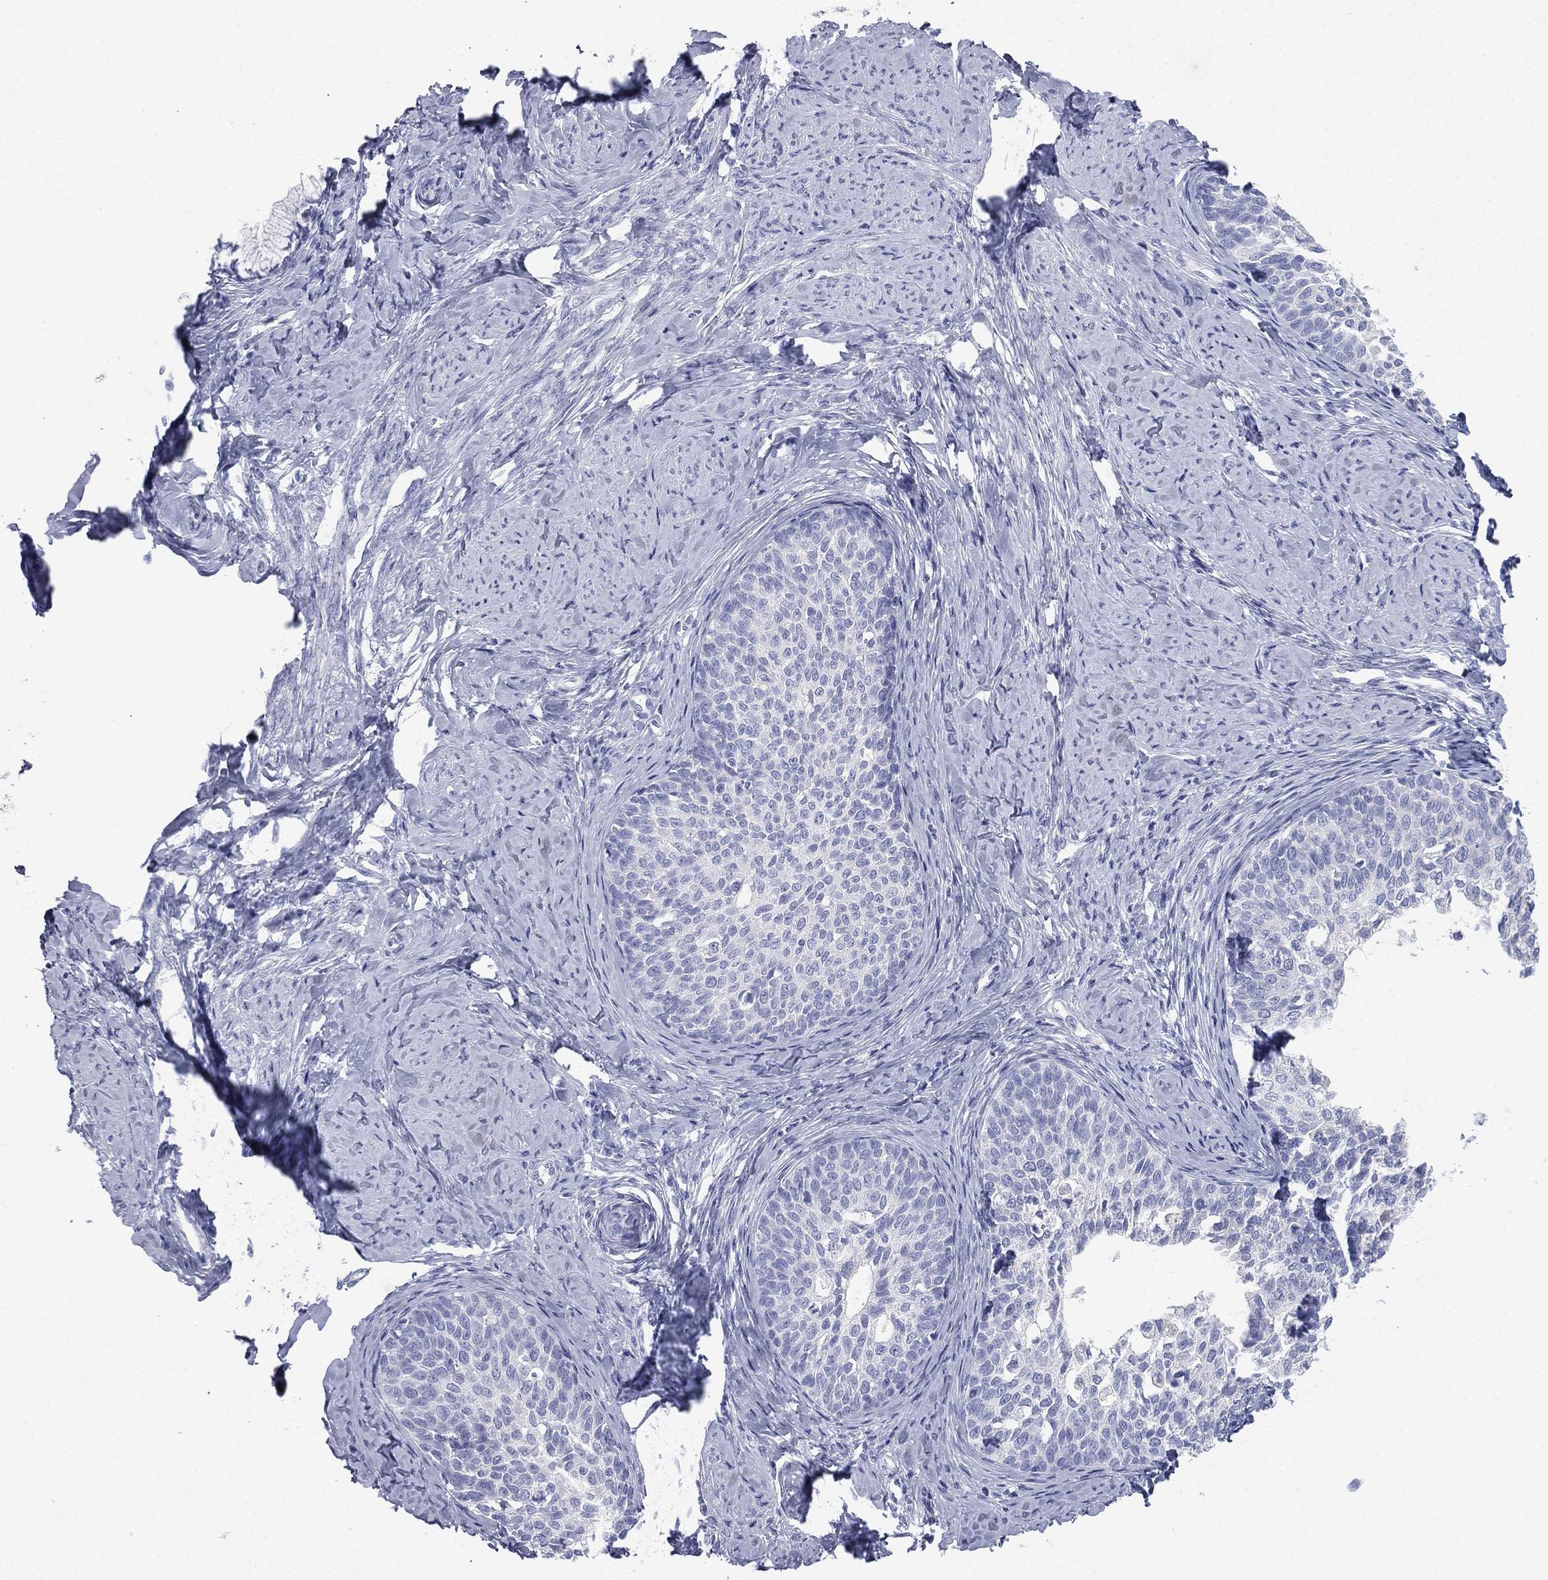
{"staining": {"intensity": "negative", "quantity": "none", "location": "none"}, "tissue": "cervical cancer", "cell_type": "Tumor cells", "image_type": "cancer", "snomed": [{"axis": "morphology", "description": "Squamous cell carcinoma, NOS"}, {"axis": "topography", "description": "Cervix"}], "caption": "There is no significant positivity in tumor cells of cervical squamous cell carcinoma.", "gene": "FCER2", "patient": {"sex": "female", "age": 51}}